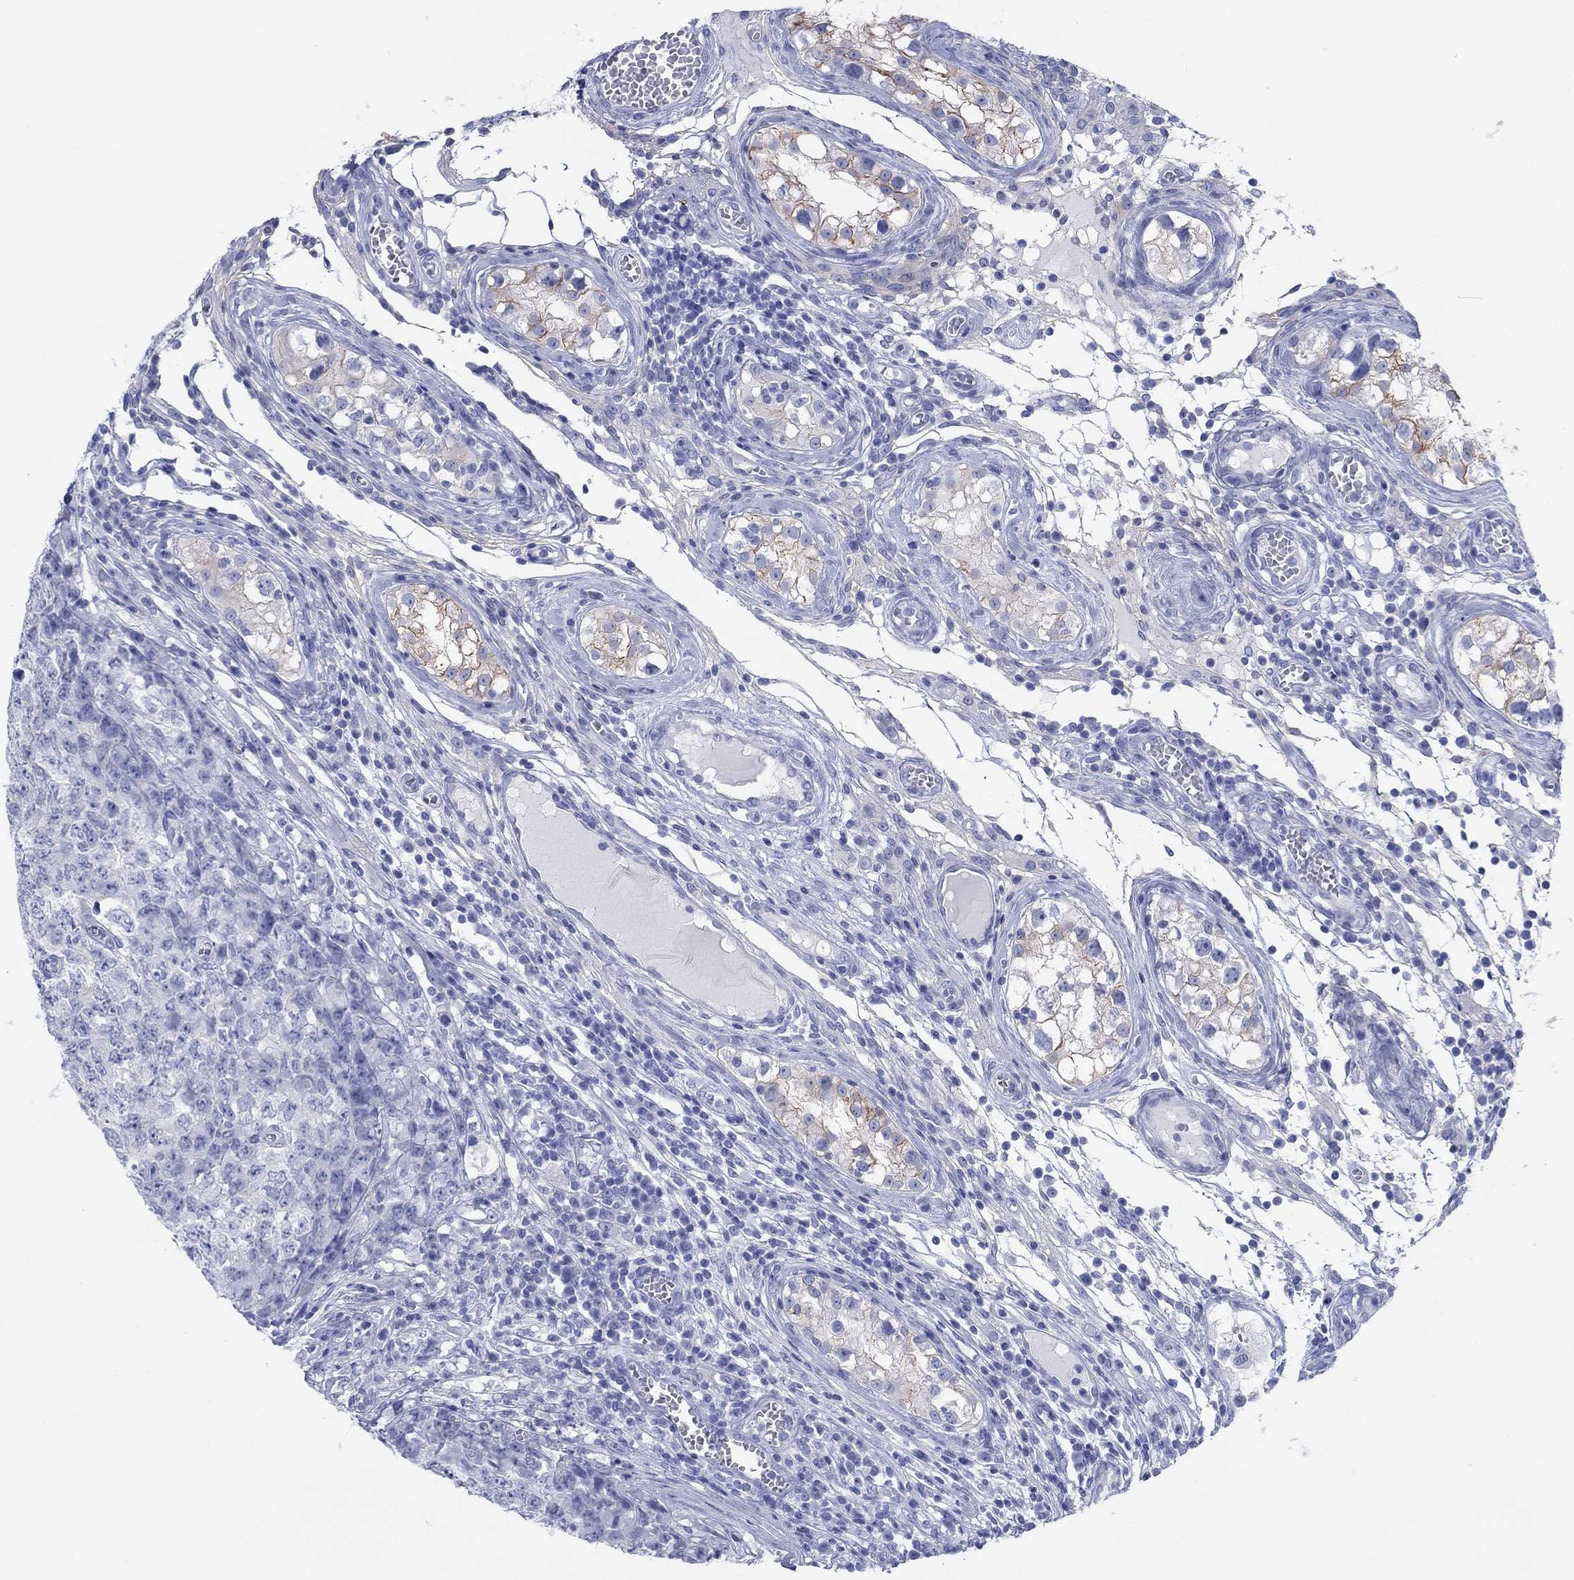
{"staining": {"intensity": "negative", "quantity": "none", "location": "none"}, "tissue": "testis cancer", "cell_type": "Tumor cells", "image_type": "cancer", "snomed": [{"axis": "morphology", "description": "Carcinoma, Embryonal, NOS"}, {"axis": "topography", "description": "Testis"}], "caption": "An image of testis cancer stained for a protein exhibits no brown staining in tumor cells. (DAB (3,3'-diaminobenzidine) immunohistochemistry (IHC), high magnification).", "gene": "ATP1B1", "patient": {"sex": "male", "age": 23}}